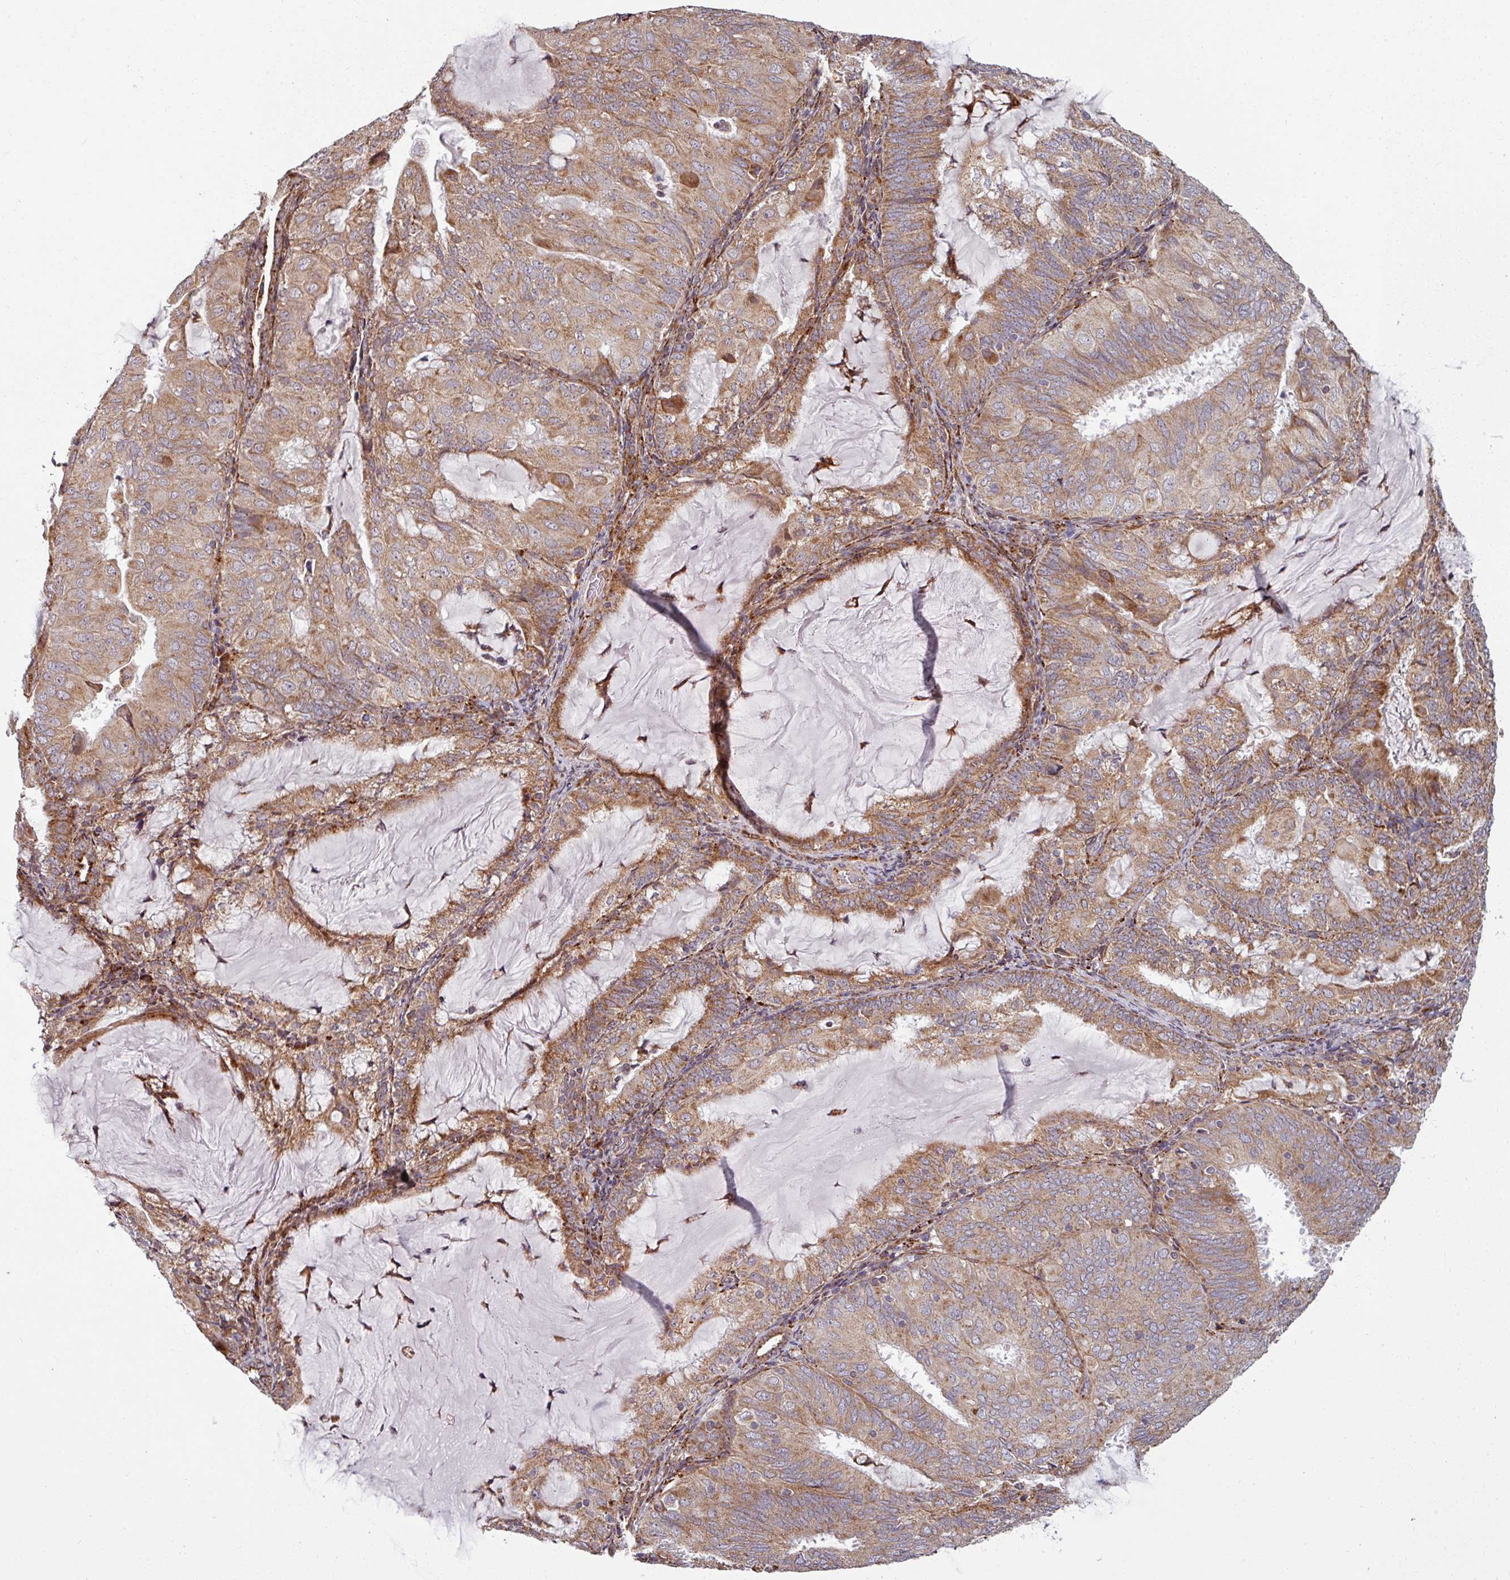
{"staining": {"intensity": "moderate", "quantity": ">75%", "location": "cytoplasmic/membranous"}, "tissue": "endometrial cancer", "cell_type": "Tumor cells", "image_type": "cancer", "snomed": [{"axis": "morphology", "description": "Adenocarcinoma, NOS"}, {"axis": "topography", "description": "Endometrium"}], "caption": "Moderate cytoplasmic/membranous expression for a protein is identified in about >75% of tumor cells of endometrial adenocarcinoma using immunohistochemistry (IHC).", "gene": "MAGT1", "patient": {"sex": "female", "age": 81}}